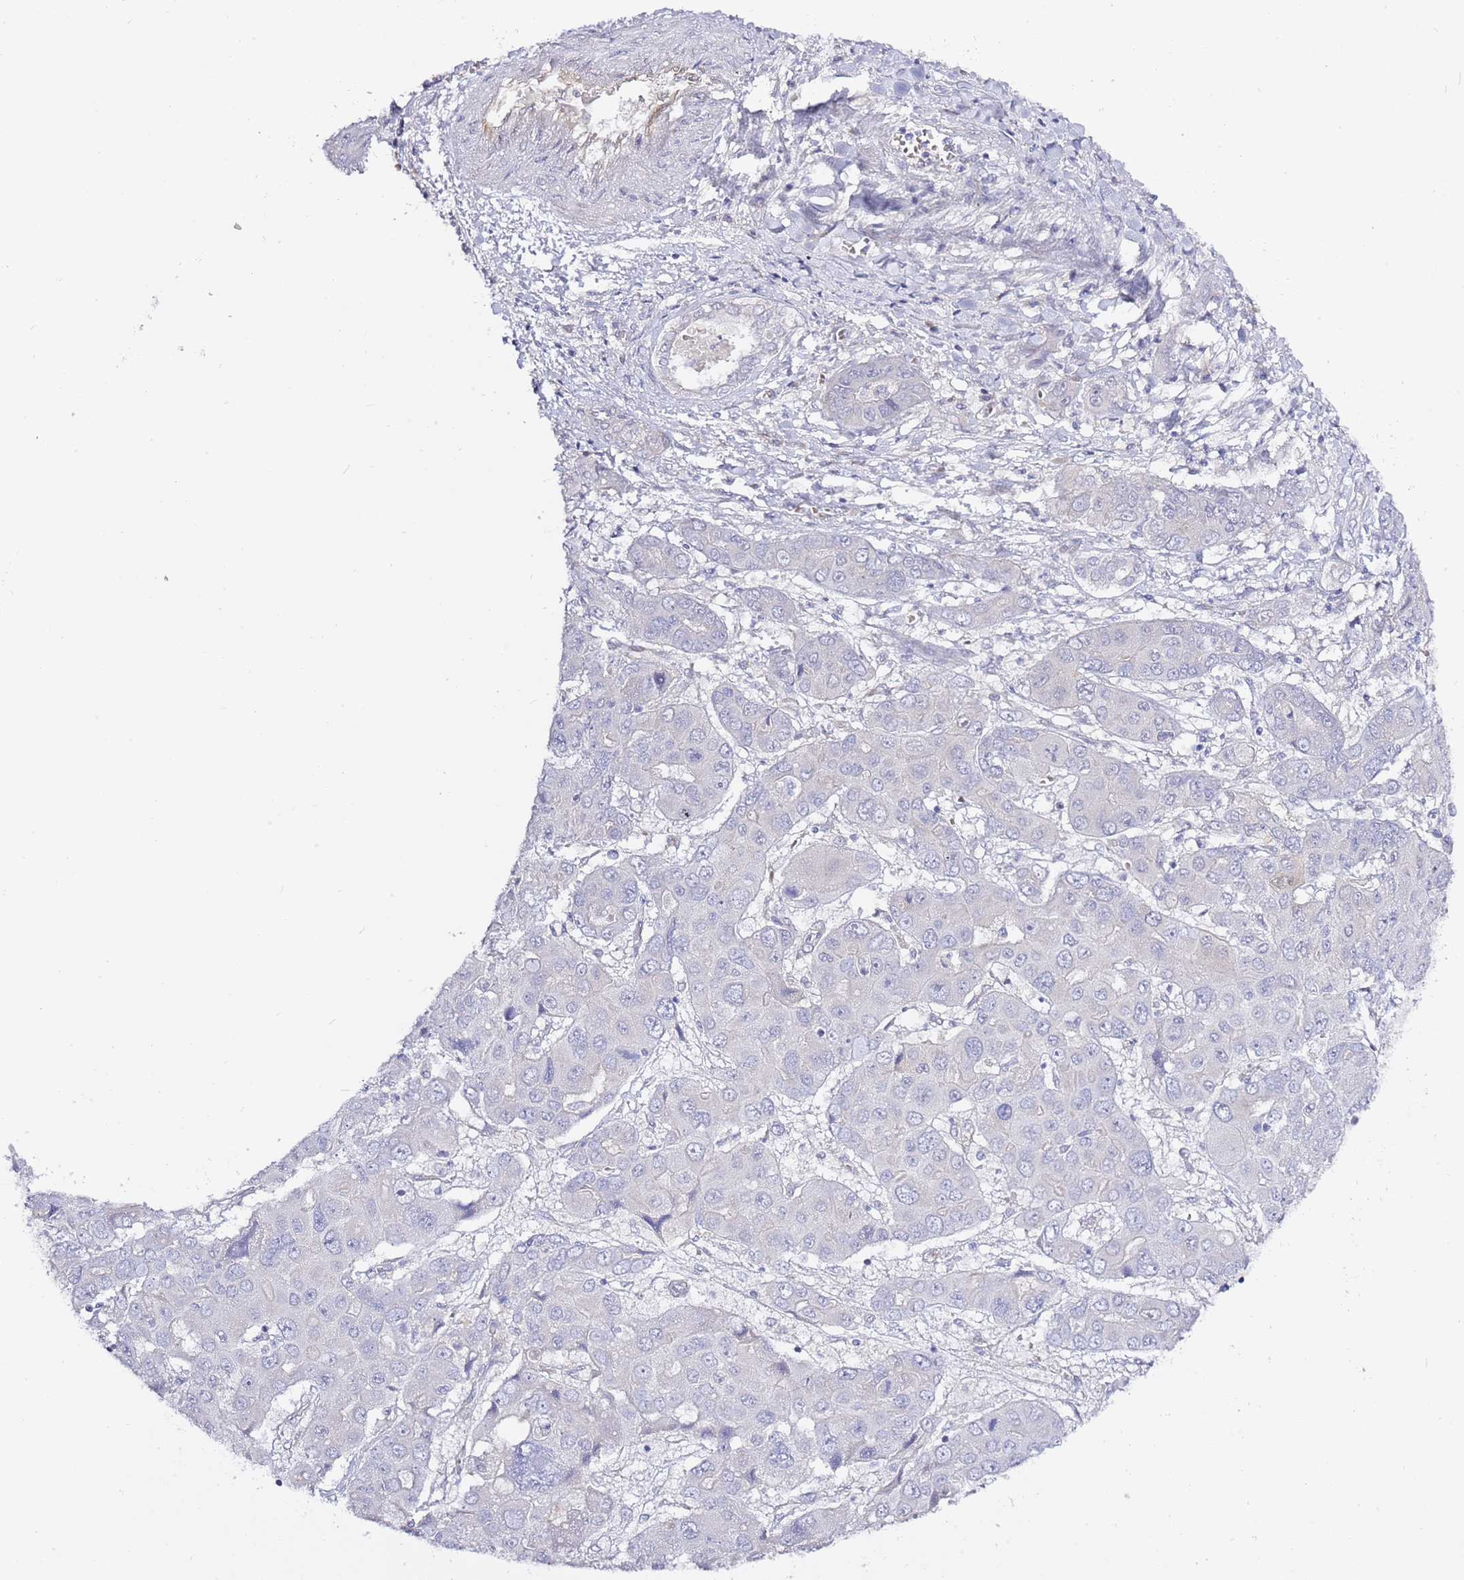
{"staining": {"intensity": "negative", "quantity": "none", "location": "none"}, "tissue": "liver cancer", "cell_type": "Tumor cells", "image_type": "cancer", "snomed": [{"axis": "morphology", "description": "Cholangiocarcinoma"}, {"axis": "topography", "description": "Liver"}], "caption": "This is an IHC photomicrograph of liver cancer (cholangiocarcinoma). There is no expression in tumor cells.", "gene": "RFK", "patient": {"sex": "male", "age": 67}}